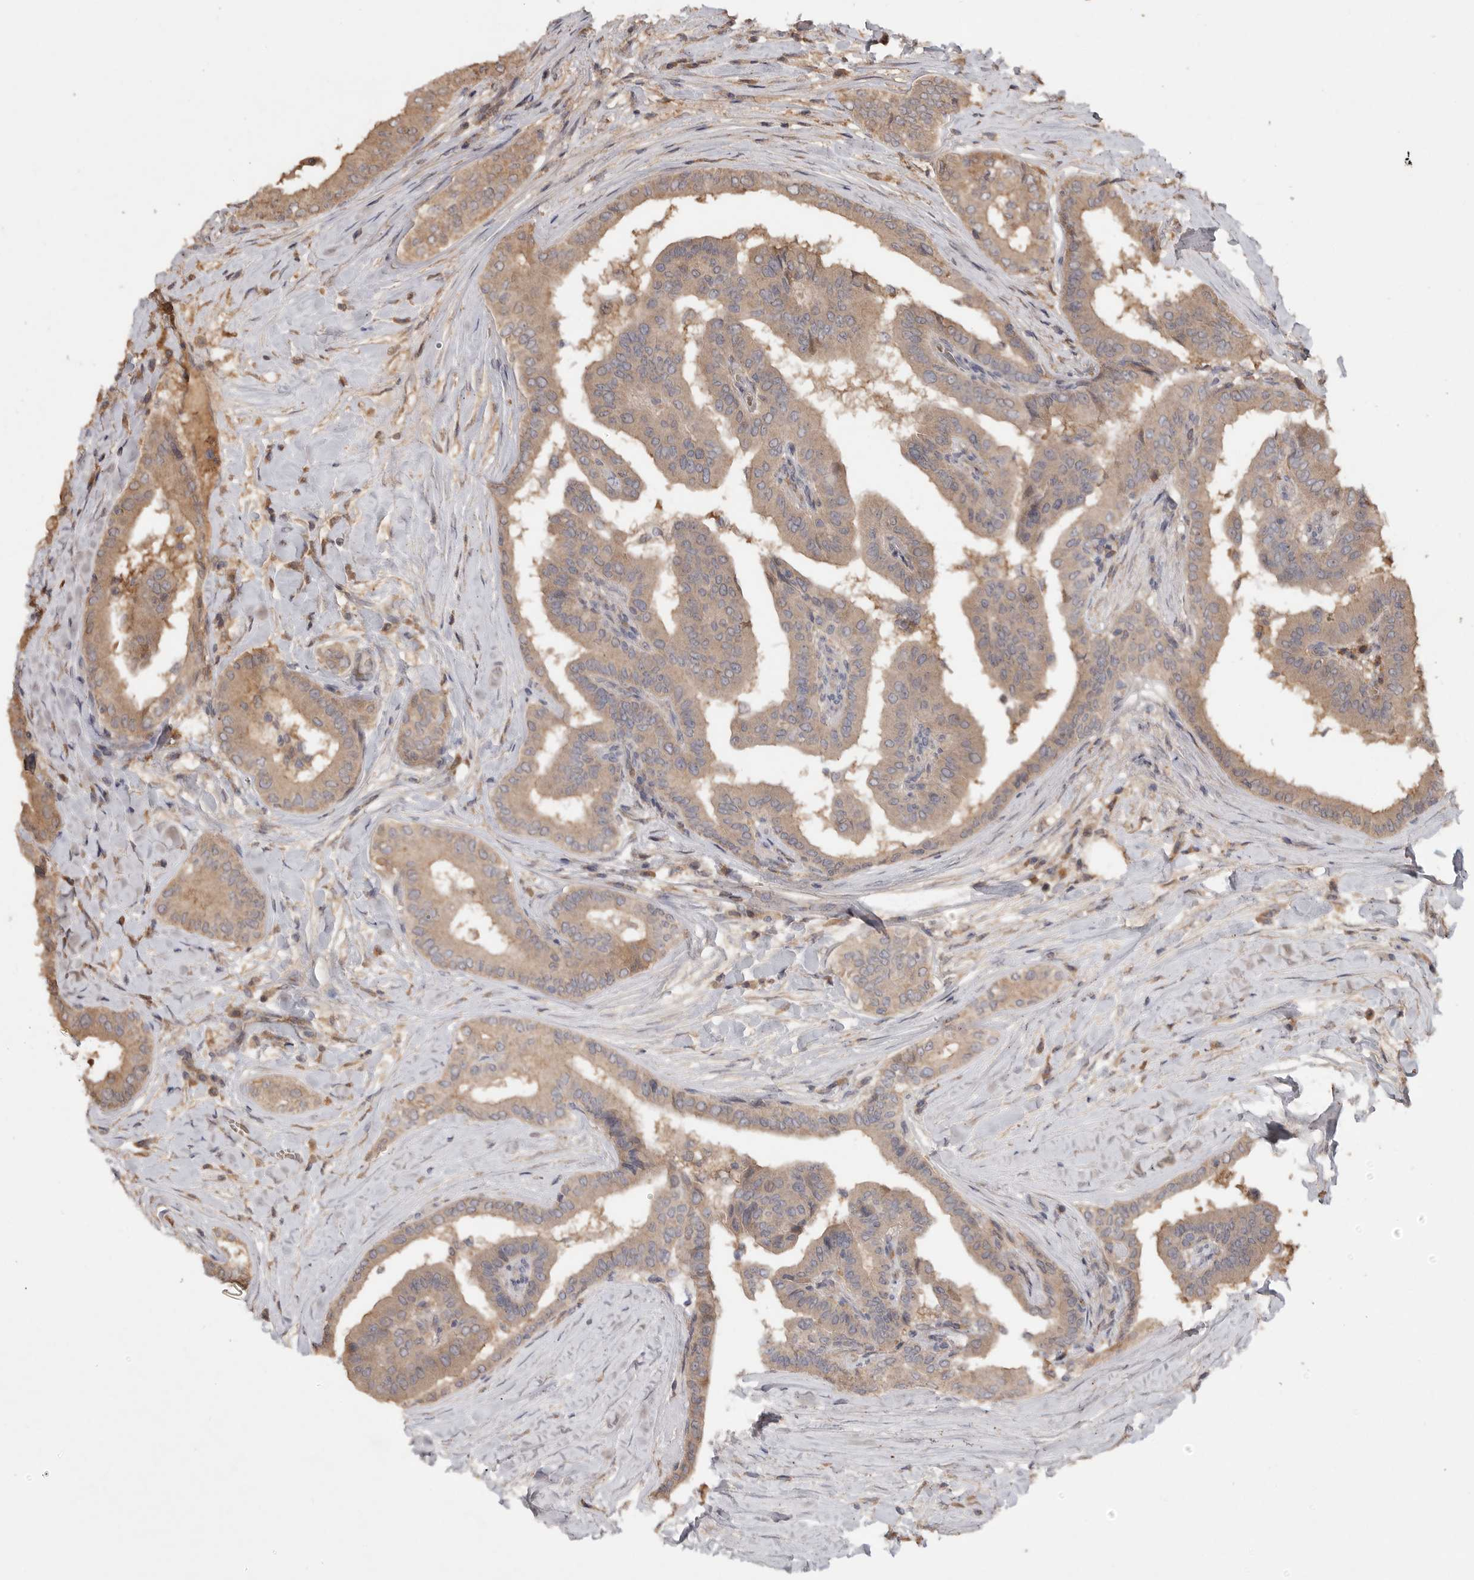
{"staining": {"intensity": "moderate", "quantity": ">75%", "location": "cytoplasmic/membranous"}, "tissue": "thyroid cancer", "cell_type": "Tumor cells", "image_type": "cancer", "snomed": [{"axis": "morphology", "description": "Papillary adenocarcinoma, NOS"}, {"axis": "topography", "description": "Thyroid gland"}], "caption": "This is an image of immunohistochemistry (IHC) staining of thyroid papillary adenocarcinoma, which shows moderate positivity in the cytoplasmic/membranous of tumor cells.", "gene": "VN1R4", "patient": {"sex": "male", "age": 33}}